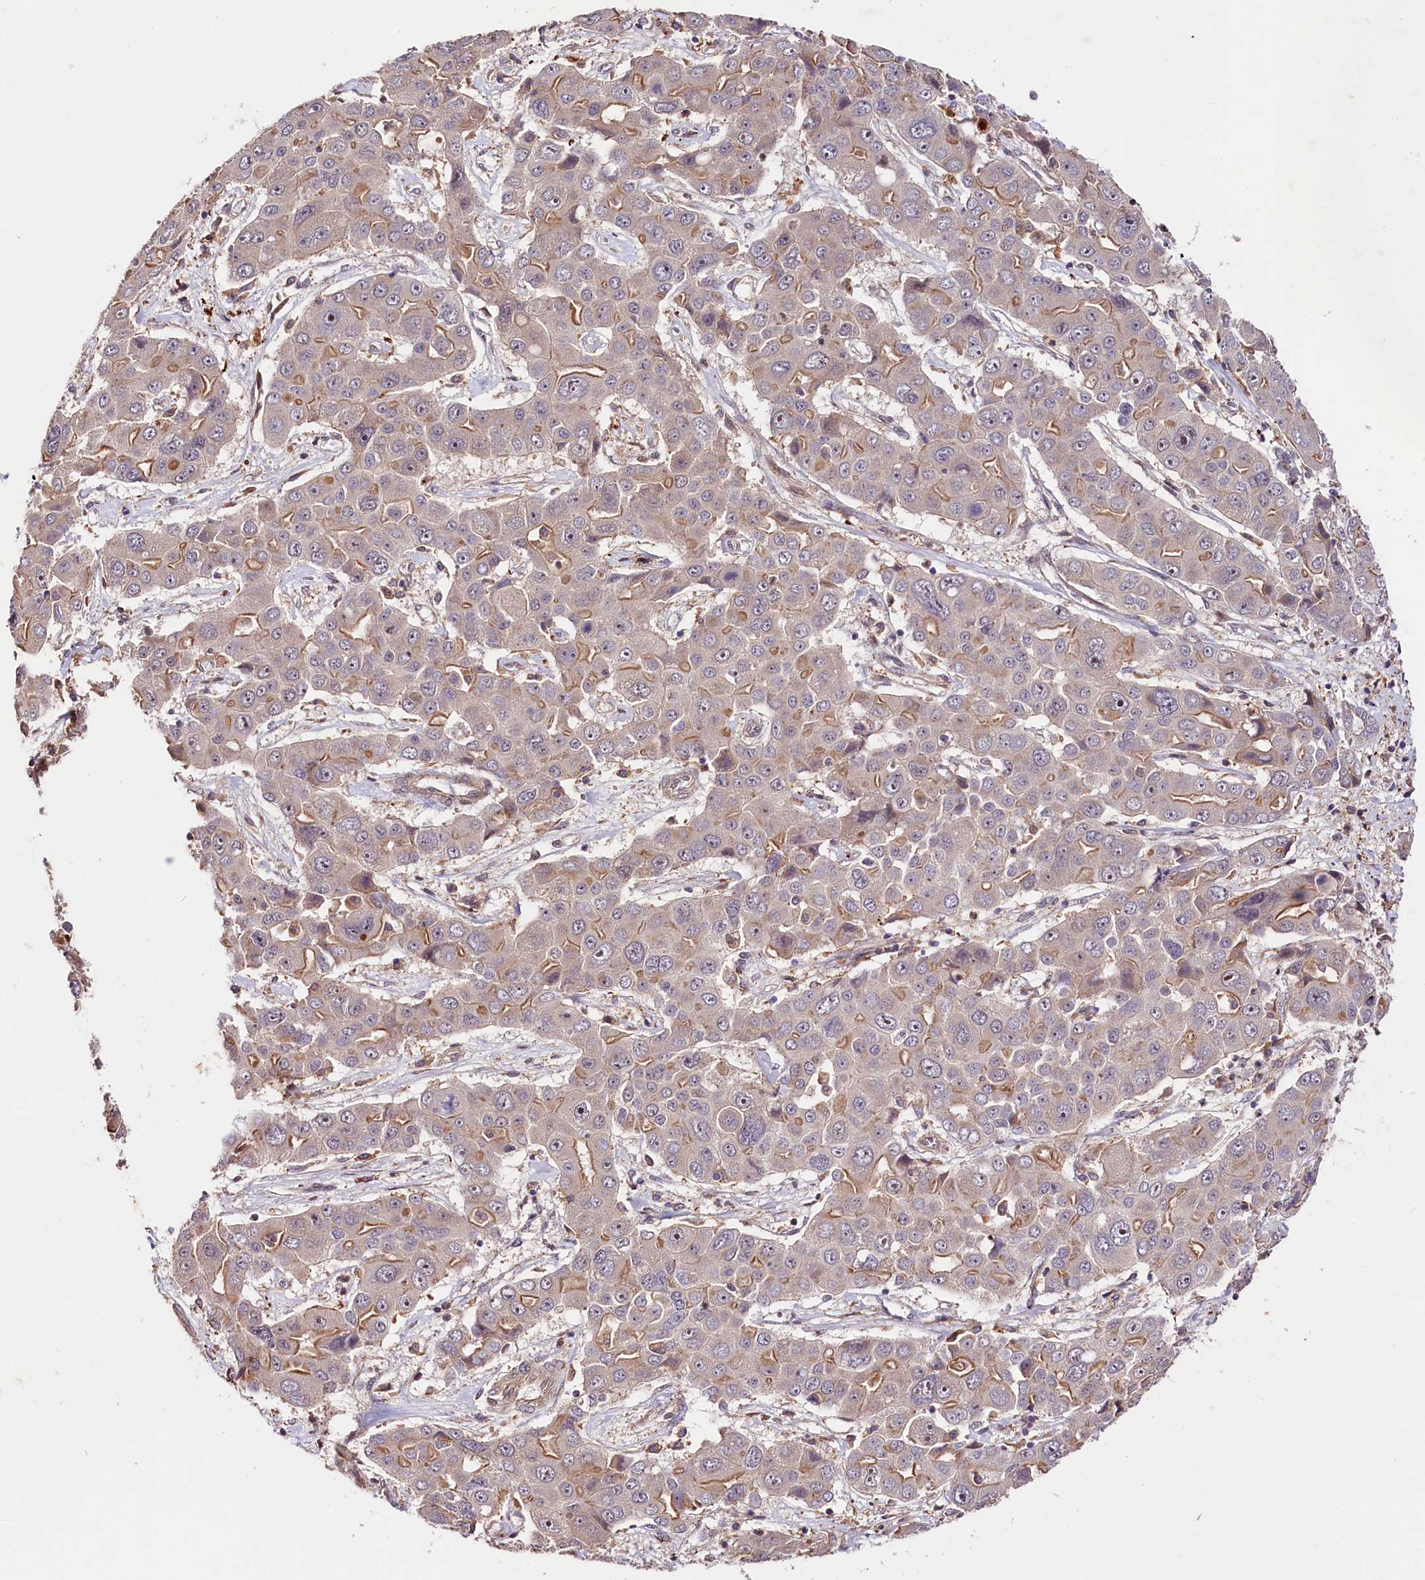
{"staining": {"intensity": "moderate", "quantity": "<25%", "location": "cytoplasmic/membranous"}, "tissue": "liver cancer", "cell_type": "Tumor cells", "image_type": "cancer", "snomed": [{"axis": "morphology", "description": "Cholangiocarcinoma"}, {"axis": "topography", "description": "Liver"}], "caption": "High-magnification brightfield microscopy of liver cancer (cholangiocarcinoma) stained with DAB (3,3'-diaminobenzidine) (brown) and counterstained with hematoxylin (blue). tumor cells exhibit moderate cytoplasmic/membranous staining is seen in approximately<25% of cells.", "gene": "CACNA1H", "patient": {"sex": "male", "age": 67}}